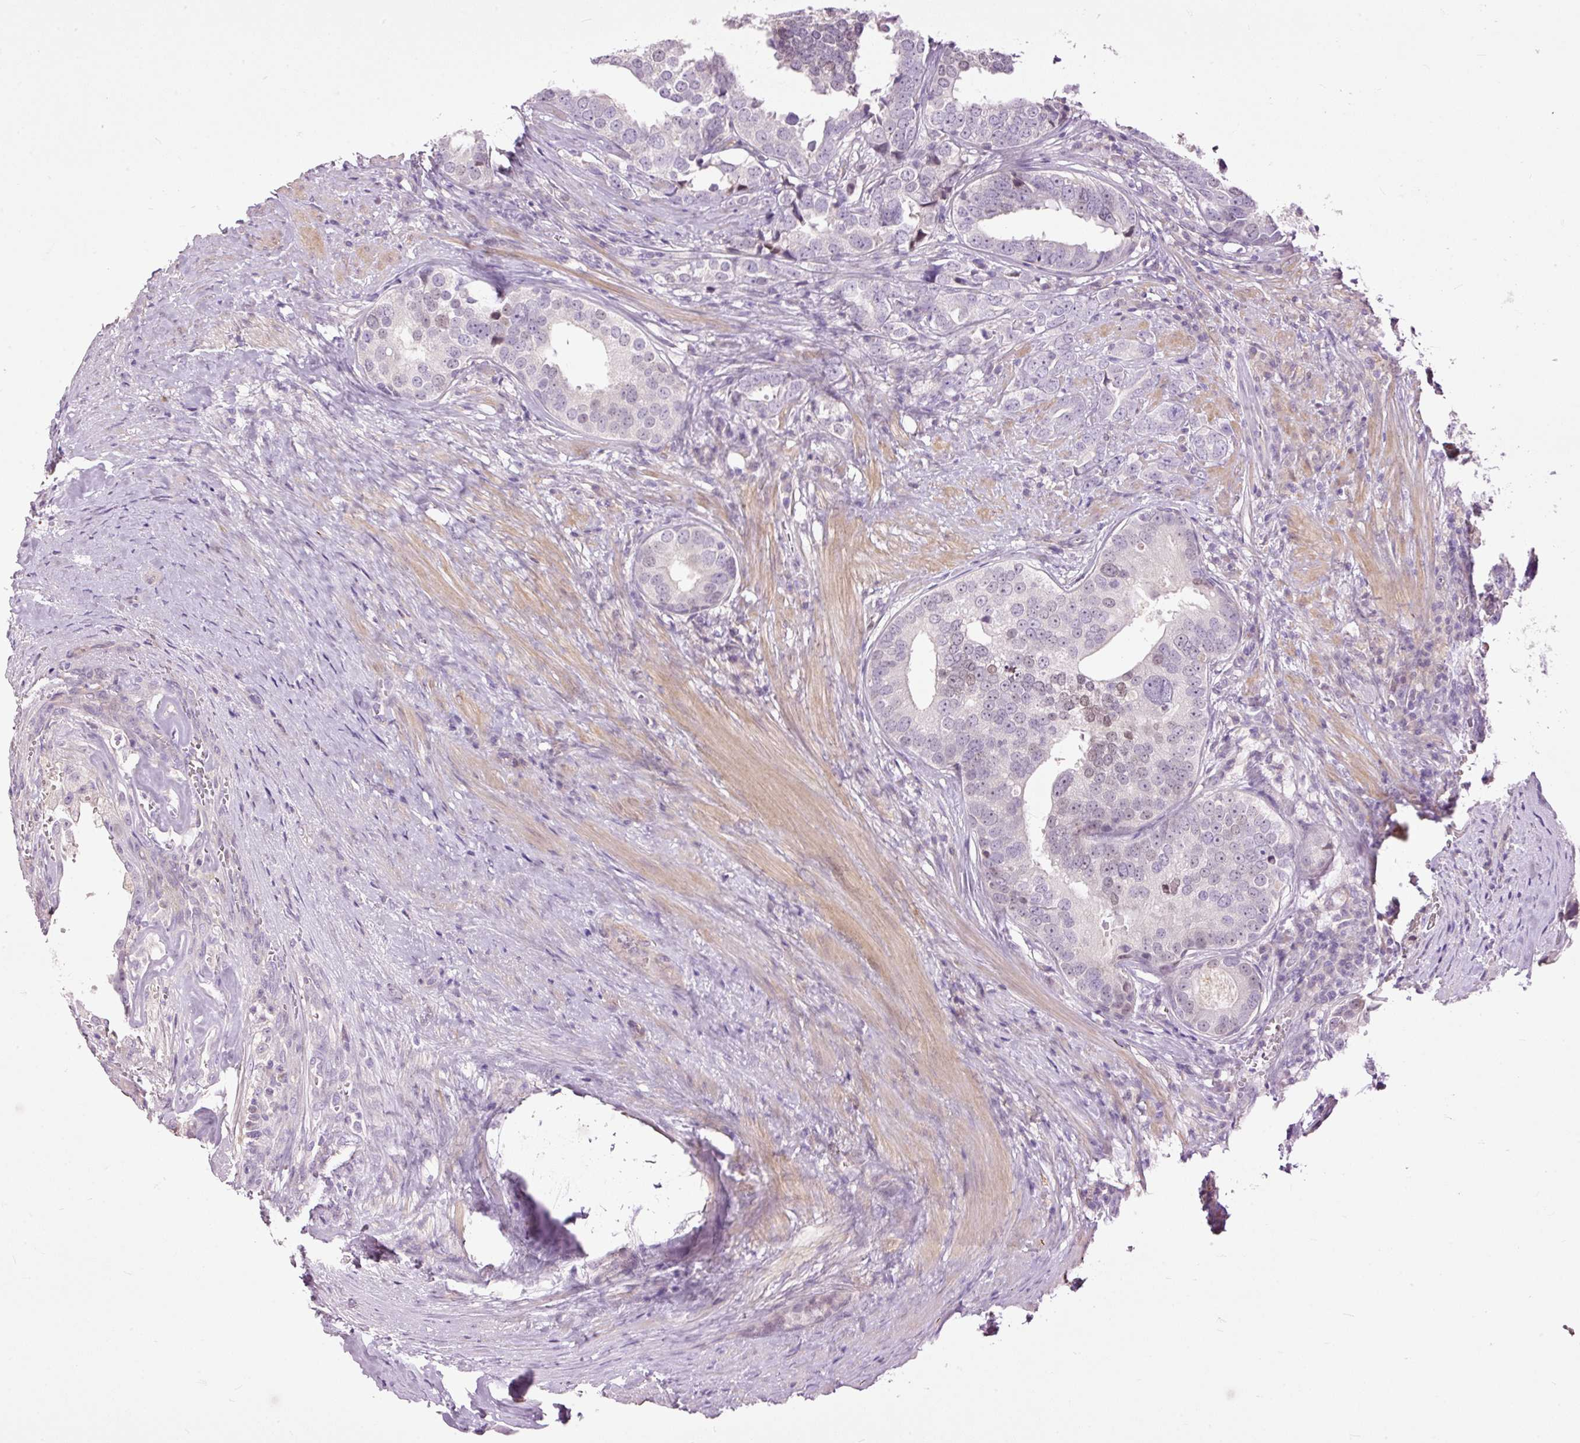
{"staining": {"intensity": "negative", "quantity": "none", "location": "none"}, "tissue": "prostate cancer", "cell_type": "Tumor cells", "image_type": "cancer", "snomed": [{"axis": "morphology", "description": "Adenocarcinoma, High grade"}, {"axis": "topography", "description": "Prostate"}], "caption": "A high-resolution image shows immunohistochemistry (IHC) staining of prostate cancer (high-grade adenocarcinoma), which demonstrates no significant positivity in tumor cells.", "gene": "FCRL4", "patient": {"sex": "male", "age": 71}}